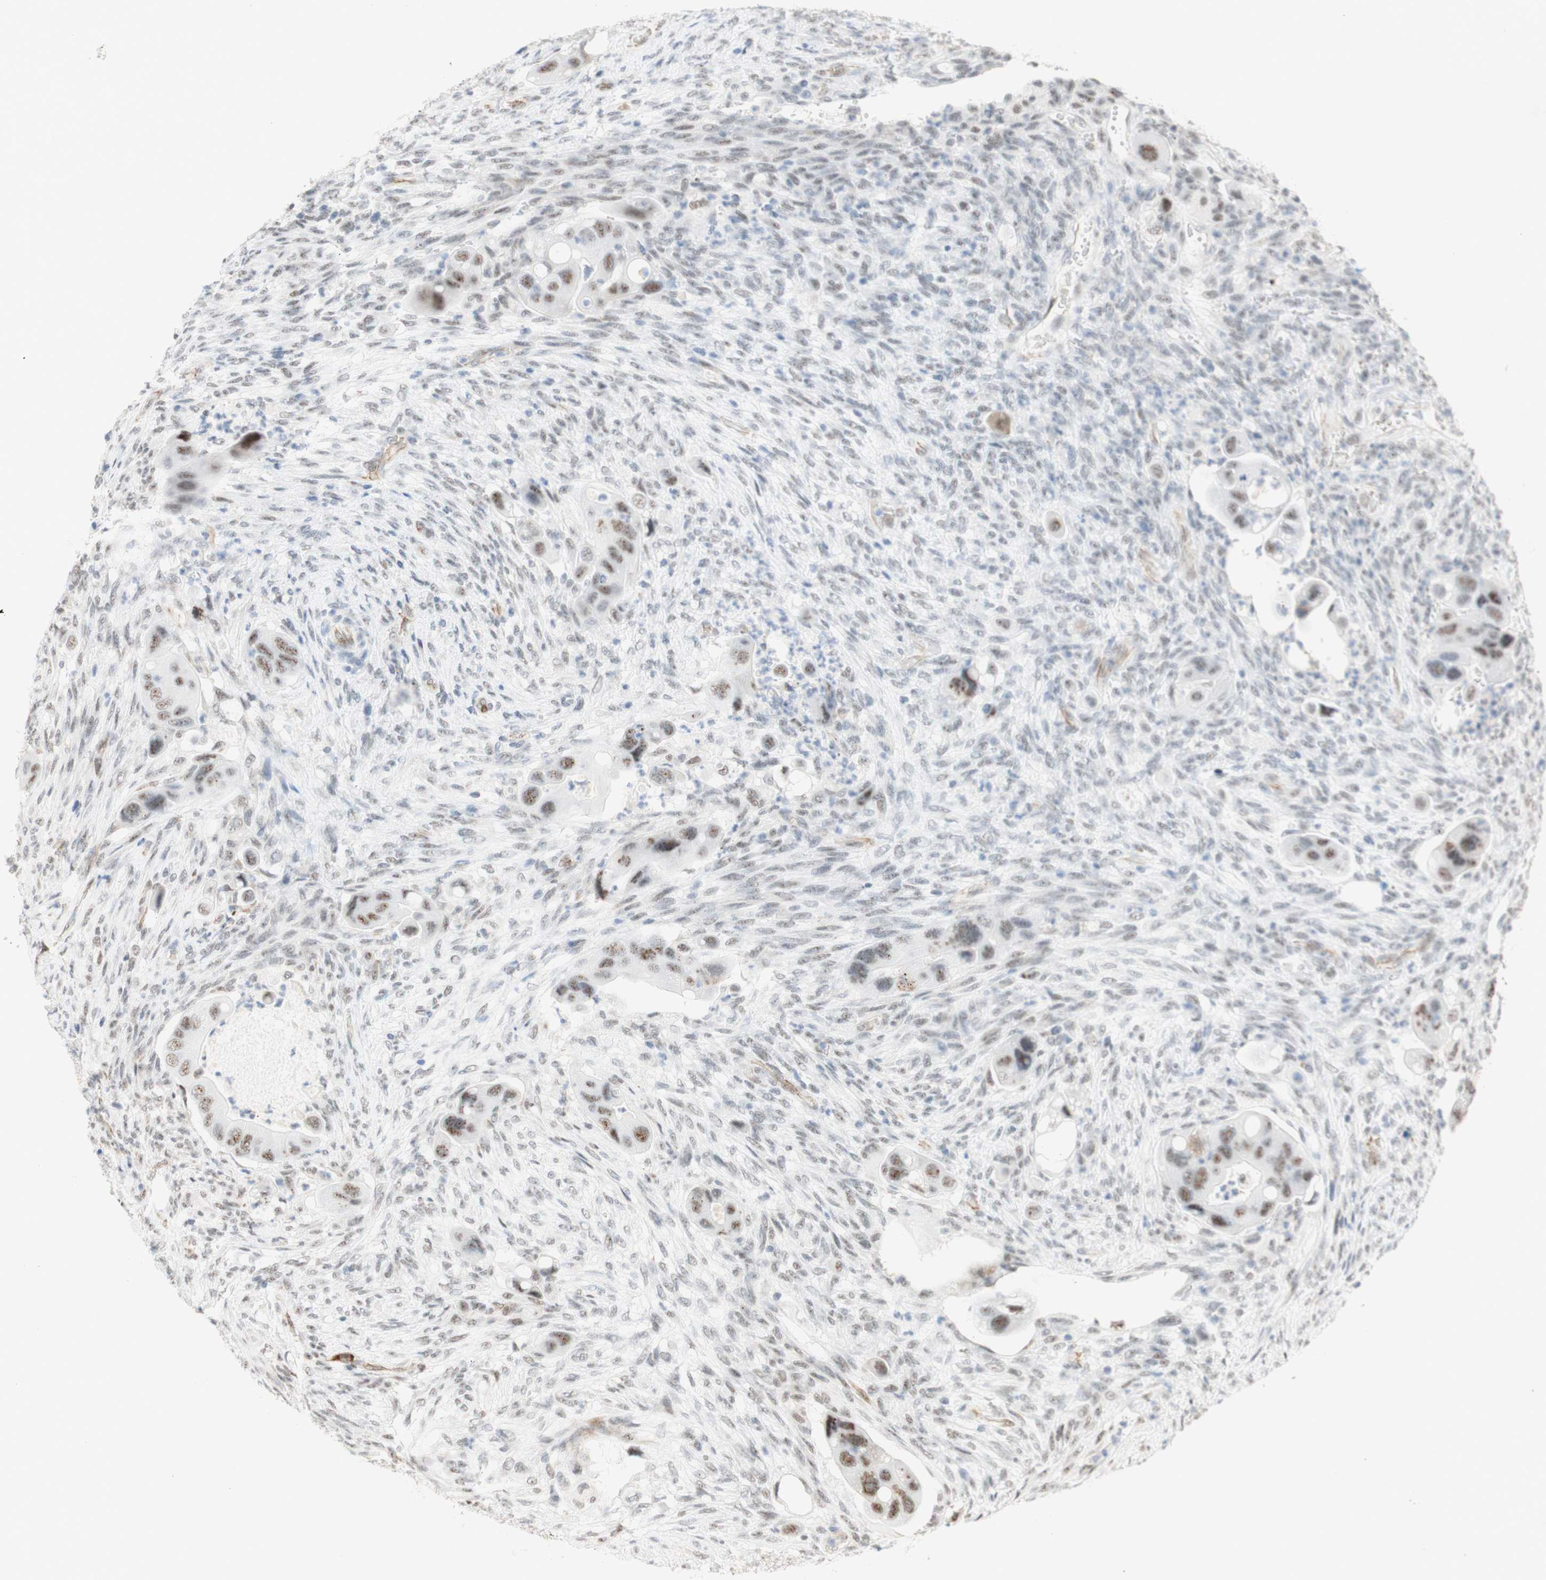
{"staining": {"intensity": "weak", "quantity": ">75%", "location": "nuclear"}, "tissue": "colorectal cancer", "cell_type": "Tumor cells", "image_type": "cancer", "snomed": [{"axis": "morphology", "description": "Adenocarcinoma, NOS"}, {"axis": "topography", "description": "Rectum"}], "caption": "Adenocarcinoma (colorectal) was stained to show a protein in brown. There is low levels of weak nuclear expression in about >75% of tumor cells. (DAB (3,3'-diaminobenzidine) = brown stain, brightfield microscopy at high magnification).", "gene": "SAP18", "patient": {"sex": "female", "age": 57}}